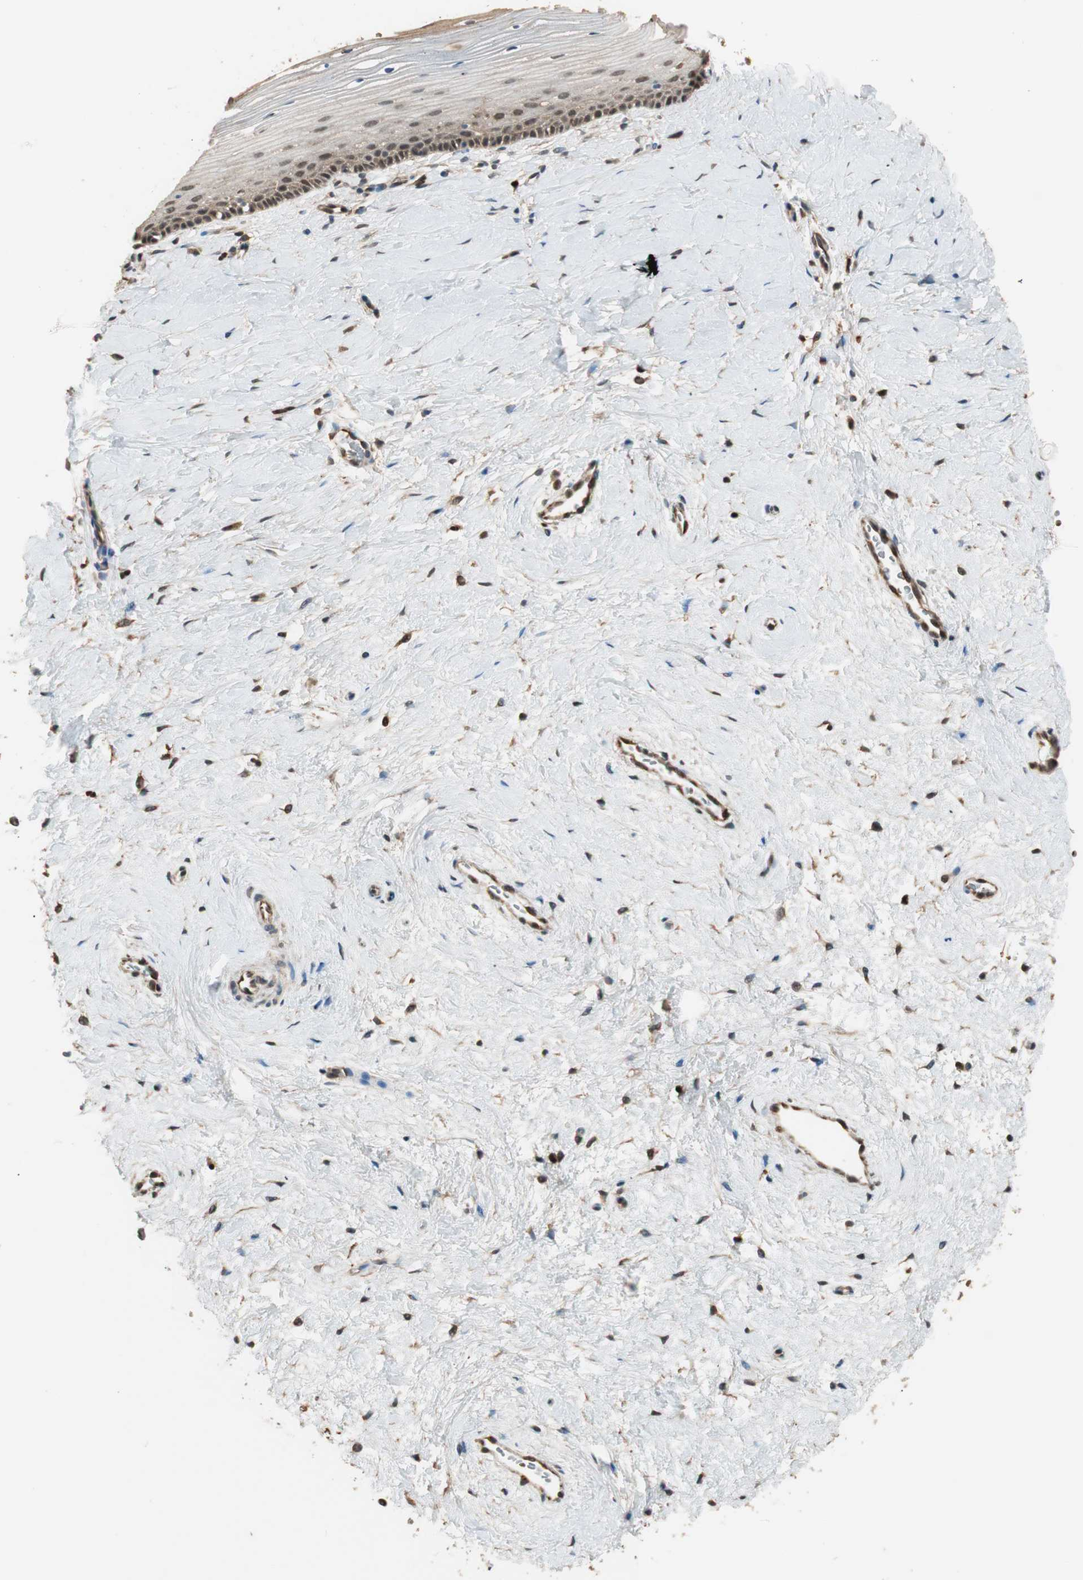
{"staining": {"intensity": "weak", "quantity": "25%-75%", "location": "cytoplasmic/membranous,nuclear"}, "tissue": "cervix", "cell_type": "Glandular cells", "image_type": "normal", "snomed": [{"axis": "morphology", "description": "Normal tissue, NOS"}, {"axis": "topography", "description": "Cervix"}], "caption": "This image demonstrates IHC staining of unremarkable human cervix, with low weak cytoplasmic/membranous,nuclear positivity in about 25%-75% of glandular cells.", "gene": "USP5", "patient": {"sex": "female", "age": 39}}